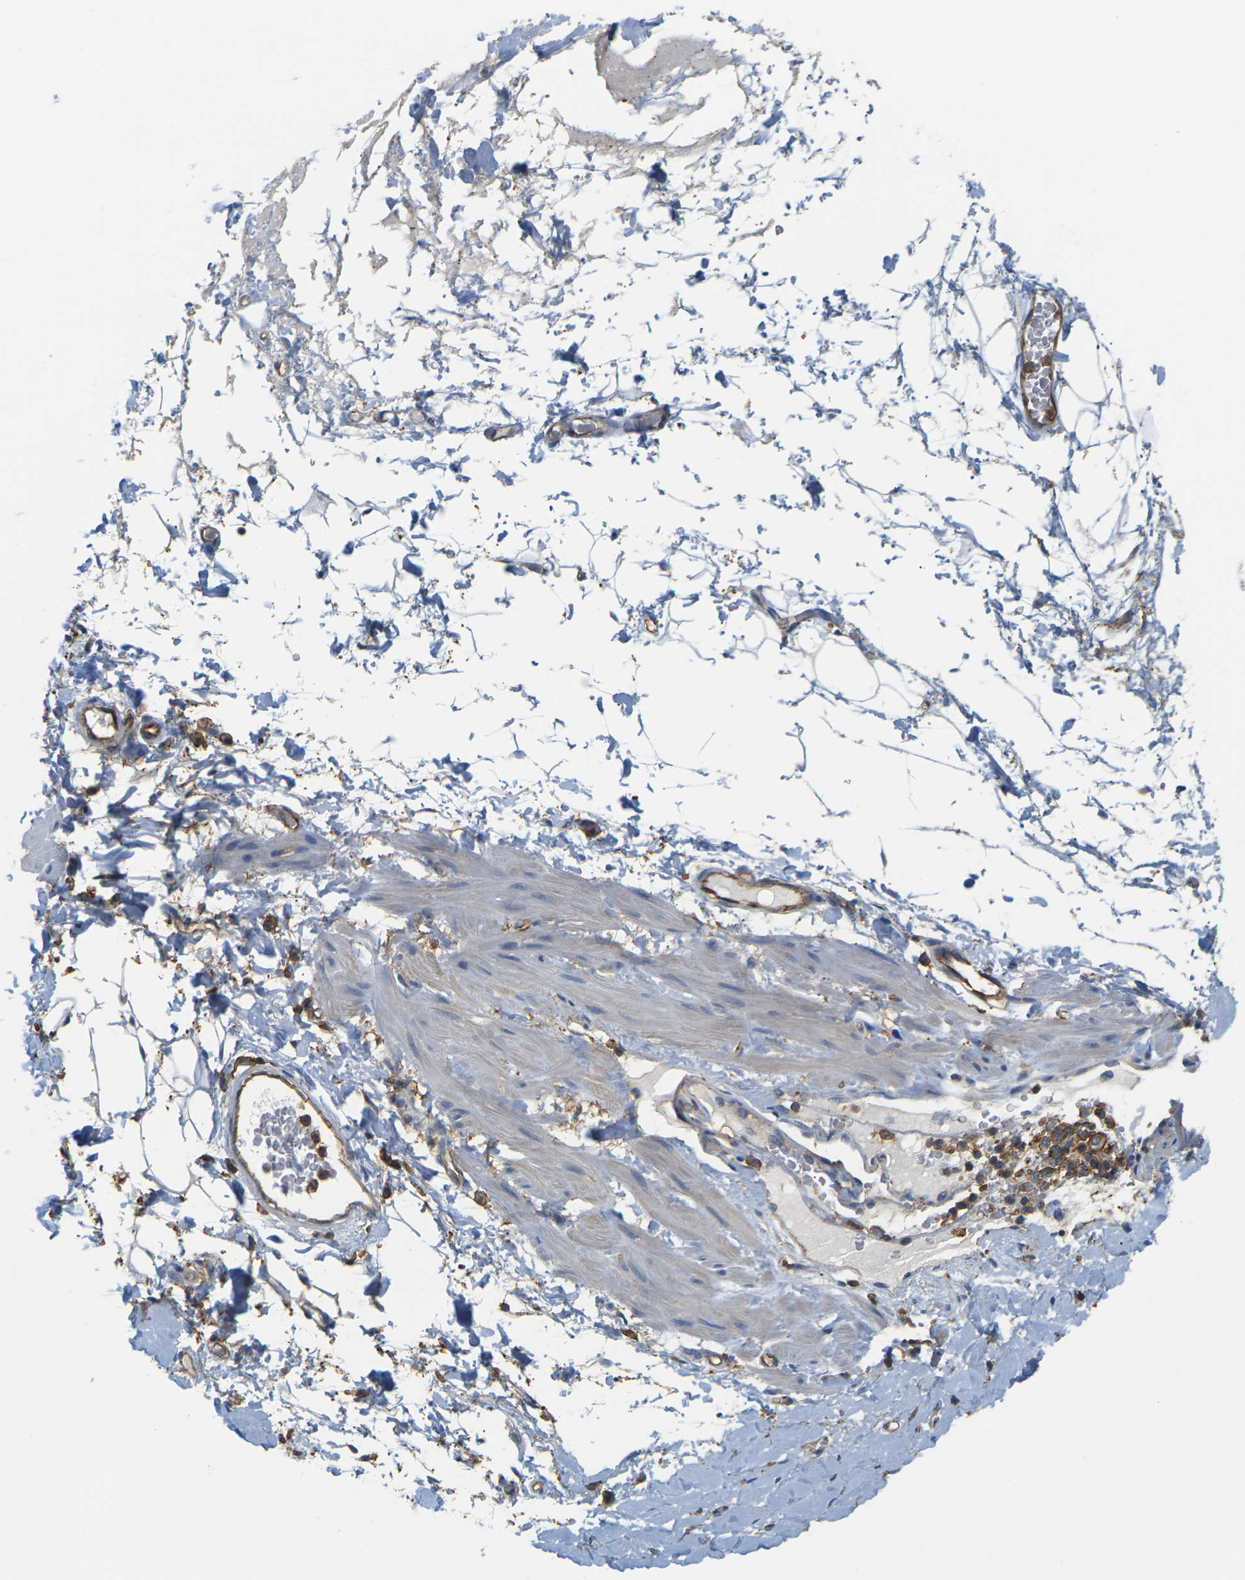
{"staining": {"intensity": "negative", "quantity": "none", "location": "none"}, "tissue": "adipose tissue", "cell_type": "Adipocytes", "image_type": "normal", "snomed": [{"axis": "morphology", "description": "Normal tissue, NOS"}, {"axis": "morphology", "description": "Adenocarcinoma, NOS"}, {"axis": "topography", "description": "Esophagus"}], "caption": "The photomicrograph exhibits no significant staining in adipocytes of adipose tissue. (DAB immunohistochemistry (IHC) with hematoxylin counter stain).", "gene": "IQGAP1", "patient": {"sex": "male", "age": 62}}